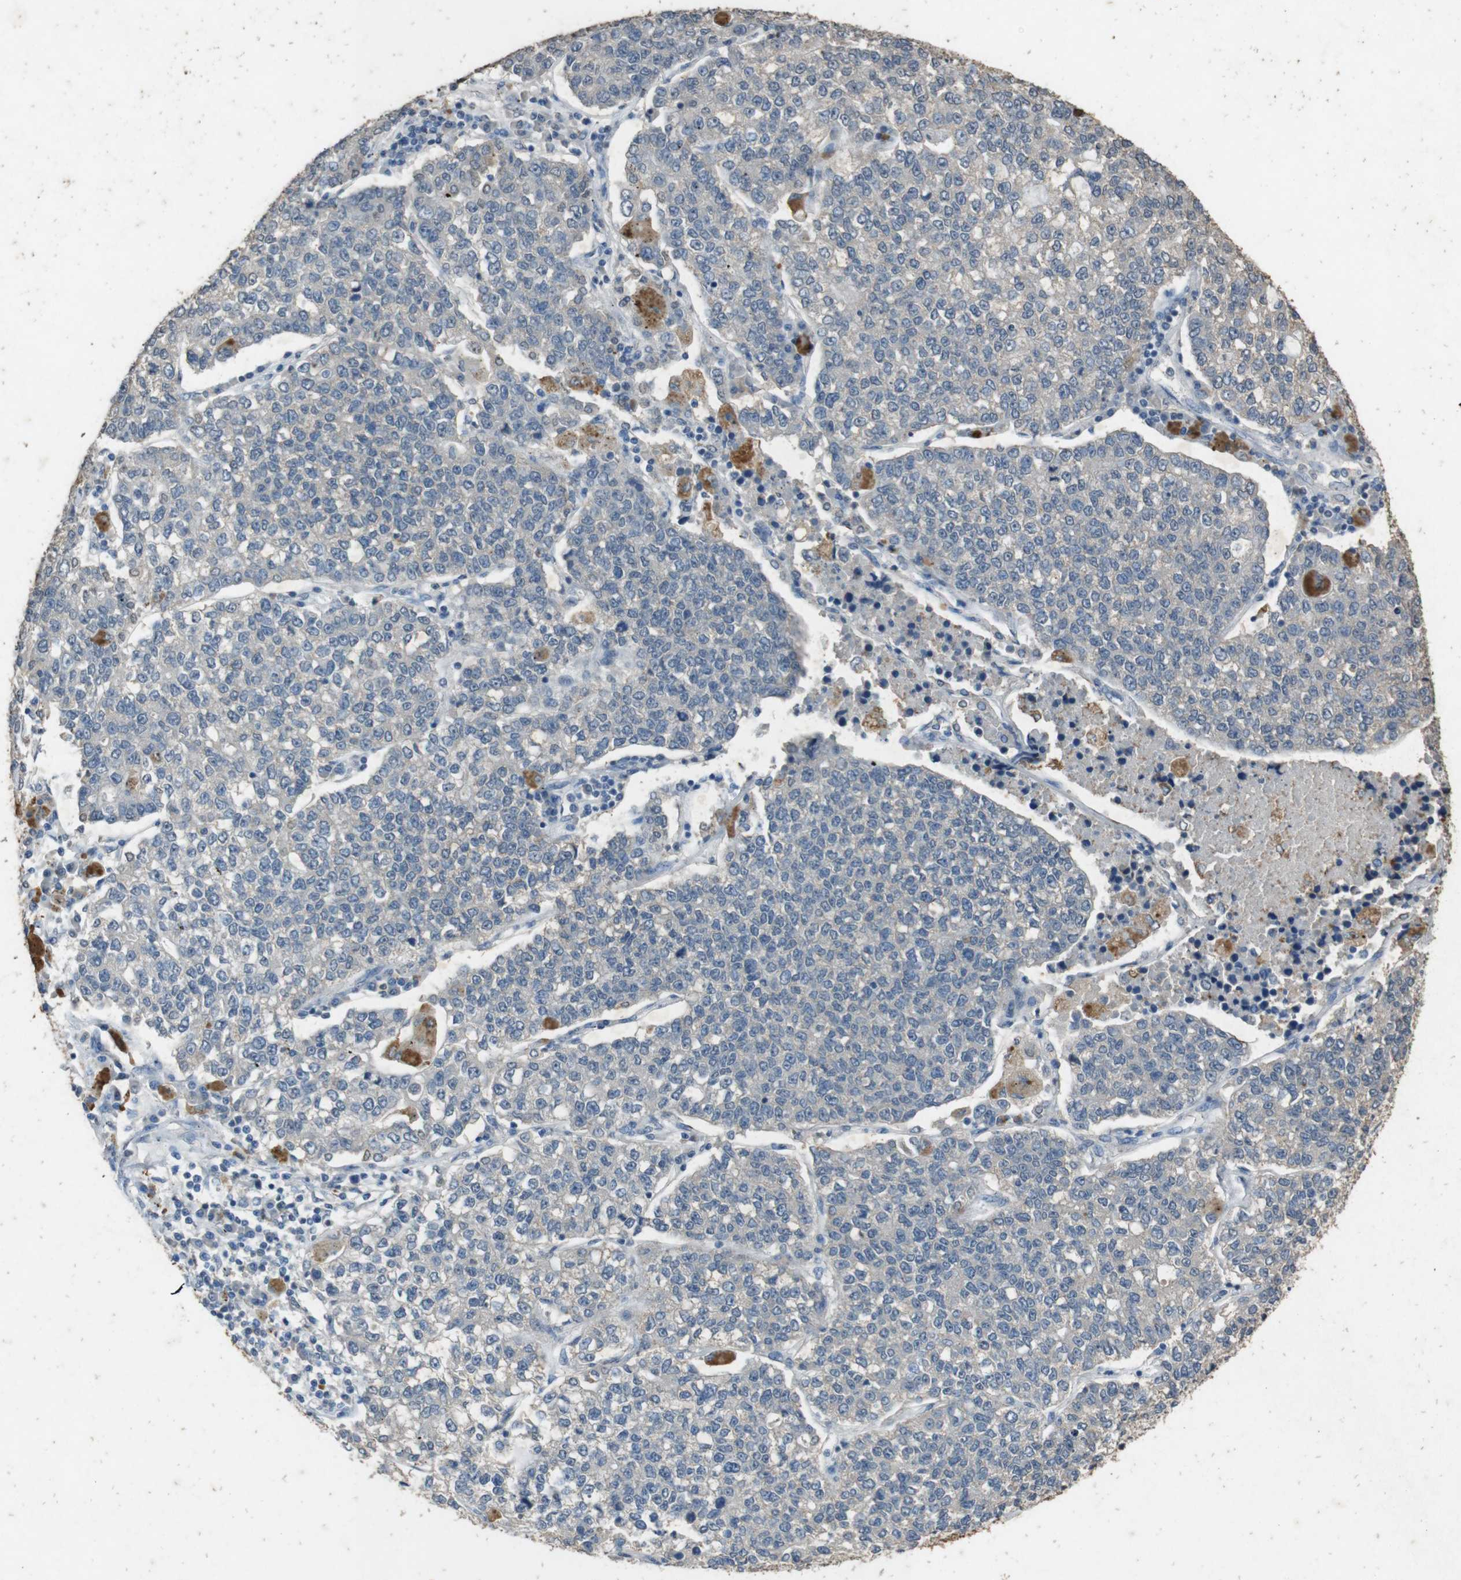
{"staining": {"intensity": "negative", "quantity": "none", "location": "none"}, "tissue": "lung cancer", "cell_type": "Tumor cells", "image_type": "cancer", "snomed": [{"axis": "morphology", "description": "Adenocarcinoma, NOS"}, {"axis": "topography", "description": "Lung"}], "caption": "This is an immunohistochemistry (IHC) photomicrograph of human lung adenocarcinoma. There is no staining in tumor cells.", "gene": "STBD1", "patient": {"sex": "male", "age": 49}}